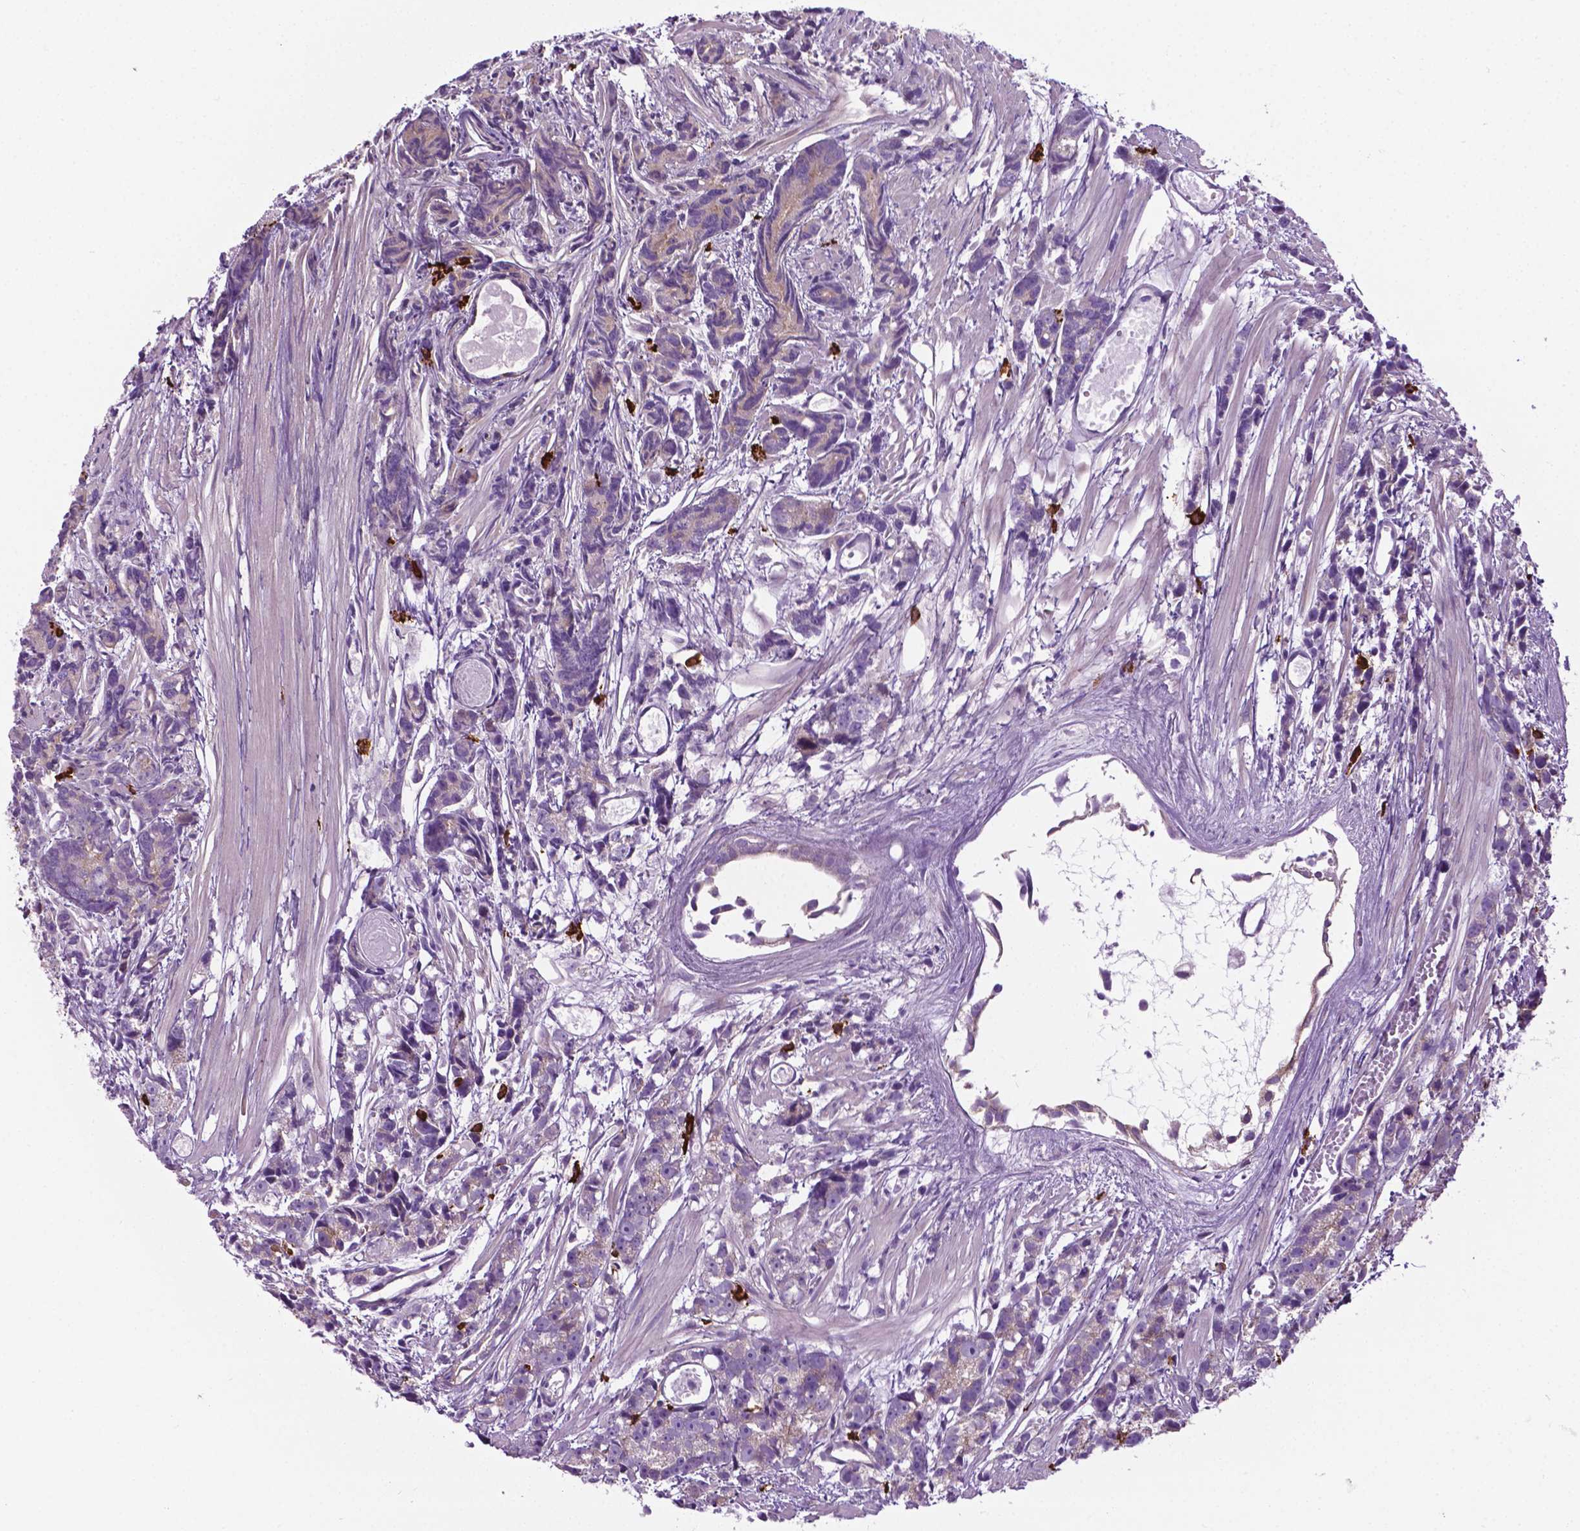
{"staining": {"intensity": "weak", "quantity": "<25%", "location": "cytoplasmic/membranous"}, "tissue": "prostate cancer", "cell_type": "Tumor cells", "image_type": "cancer", "snomed": [{"axis": "morphology", "description": "Adenocarcinoma, High grade"}, {"axis": "topography", "description": "Prostate"}], "caption": "Immunohistochemical staining of human high-grade adenocarcinoma (prostate) demonstrates no significant staining in tumor cells. (Stains: DAB (3,3'-diaminobenzidine) immunohistochemistry (IHC) with hematoxylin counter stain, Microscopy: brightfield microscopy at high magnification).", "gene": "SPECC1L", "patient": {"sex": "male", "age": 77}}